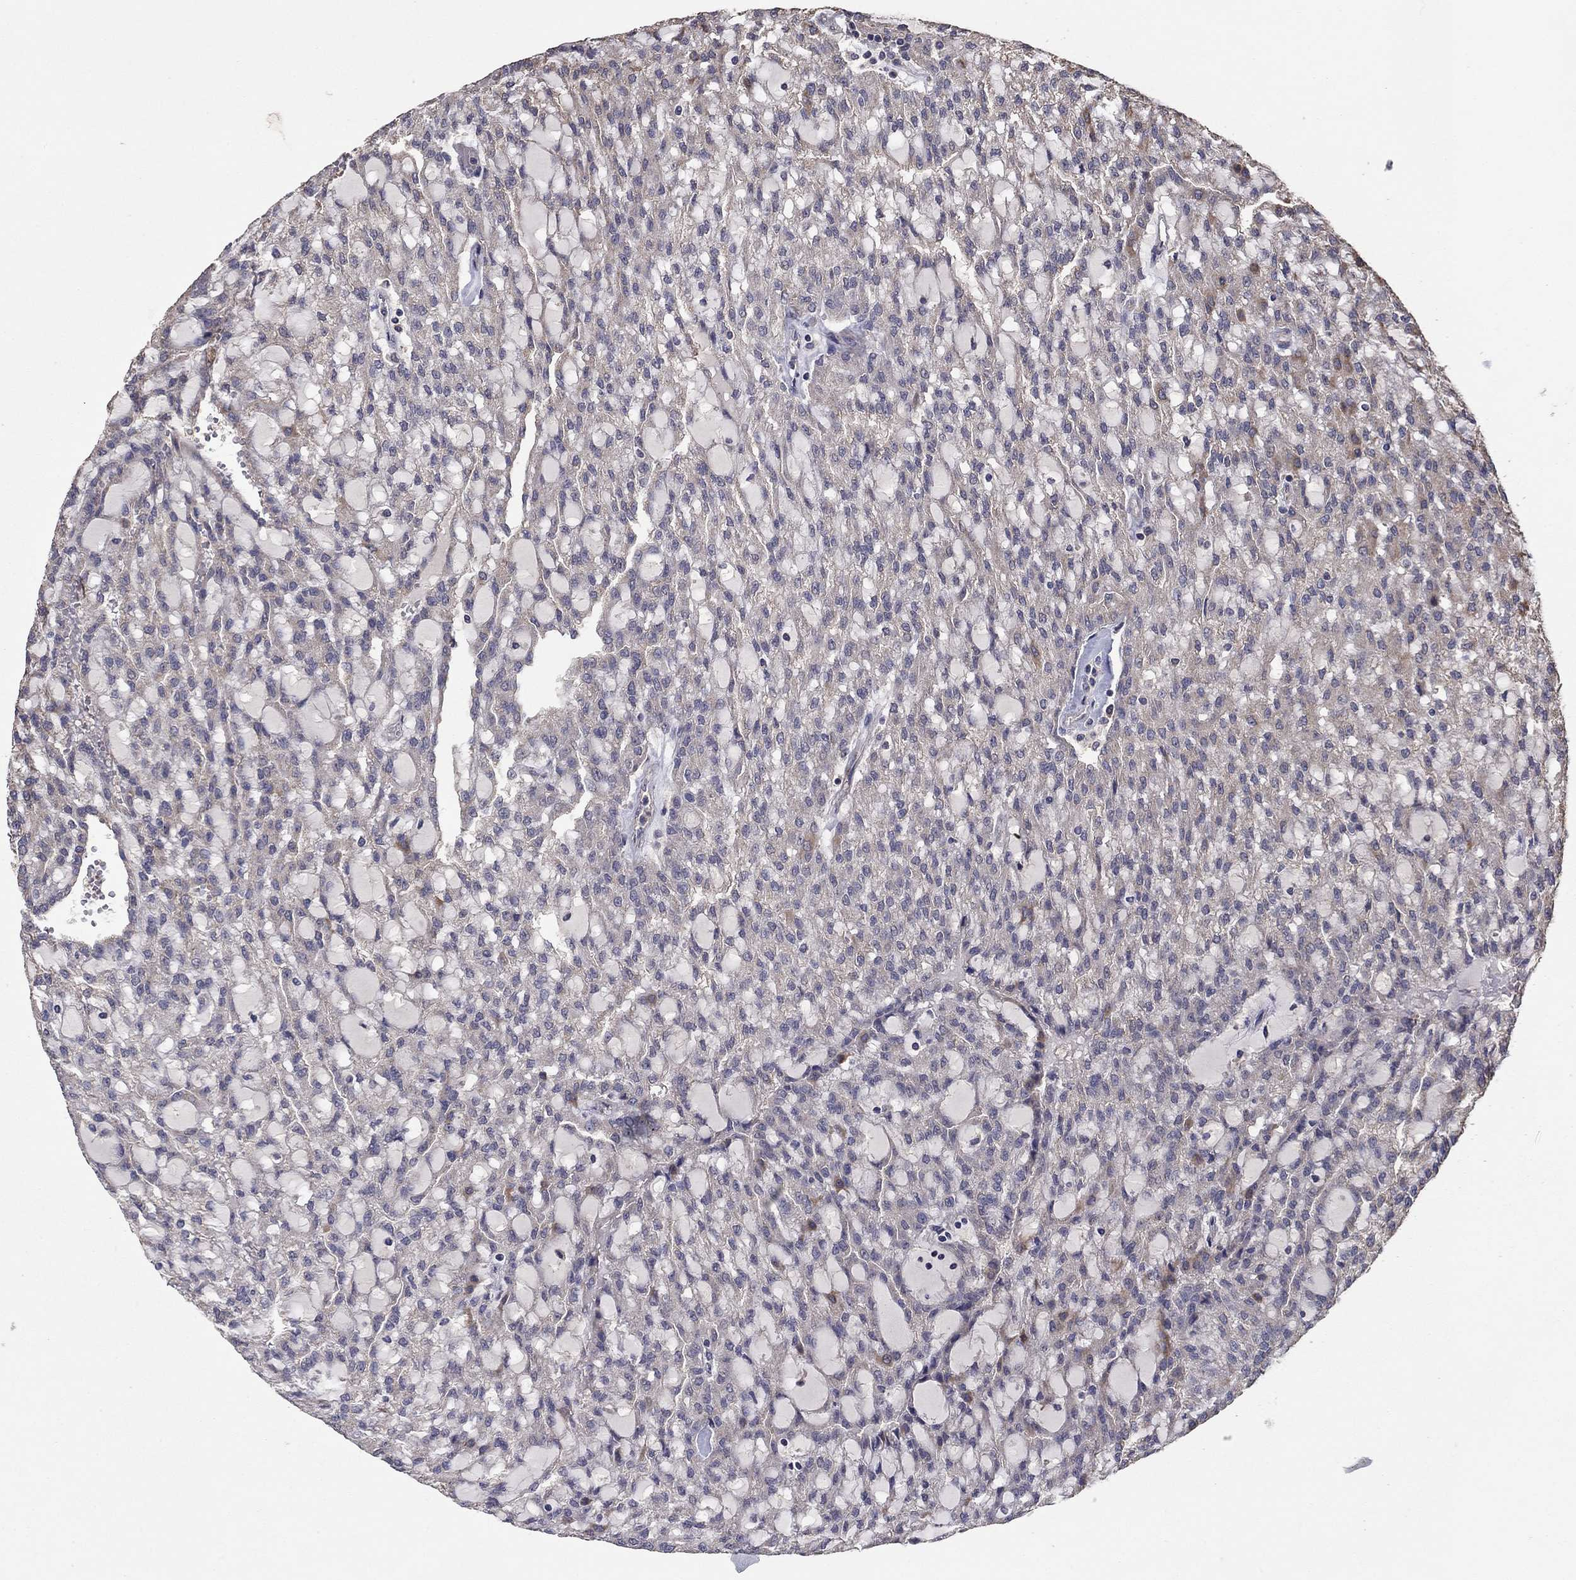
{"staining": {"intensity": "negative", "quantity": "none", "location": "none"}, "tissue": "renal cancer", "cell_type": "Tumor cells", "image_type": "cancer", "snomed": [{"axis": "morphology", "description": "Adenocarcinoma, NOS"}, {"axis": "topography", "description": "Kidney"}], "caption": "IHC photomicrograph of human renal adenocarcinoma stained for a protein (brown), which displays no staining in tumor cells.", "gene": "FLT4", "patient": {"sex": "male", "age": 63}}